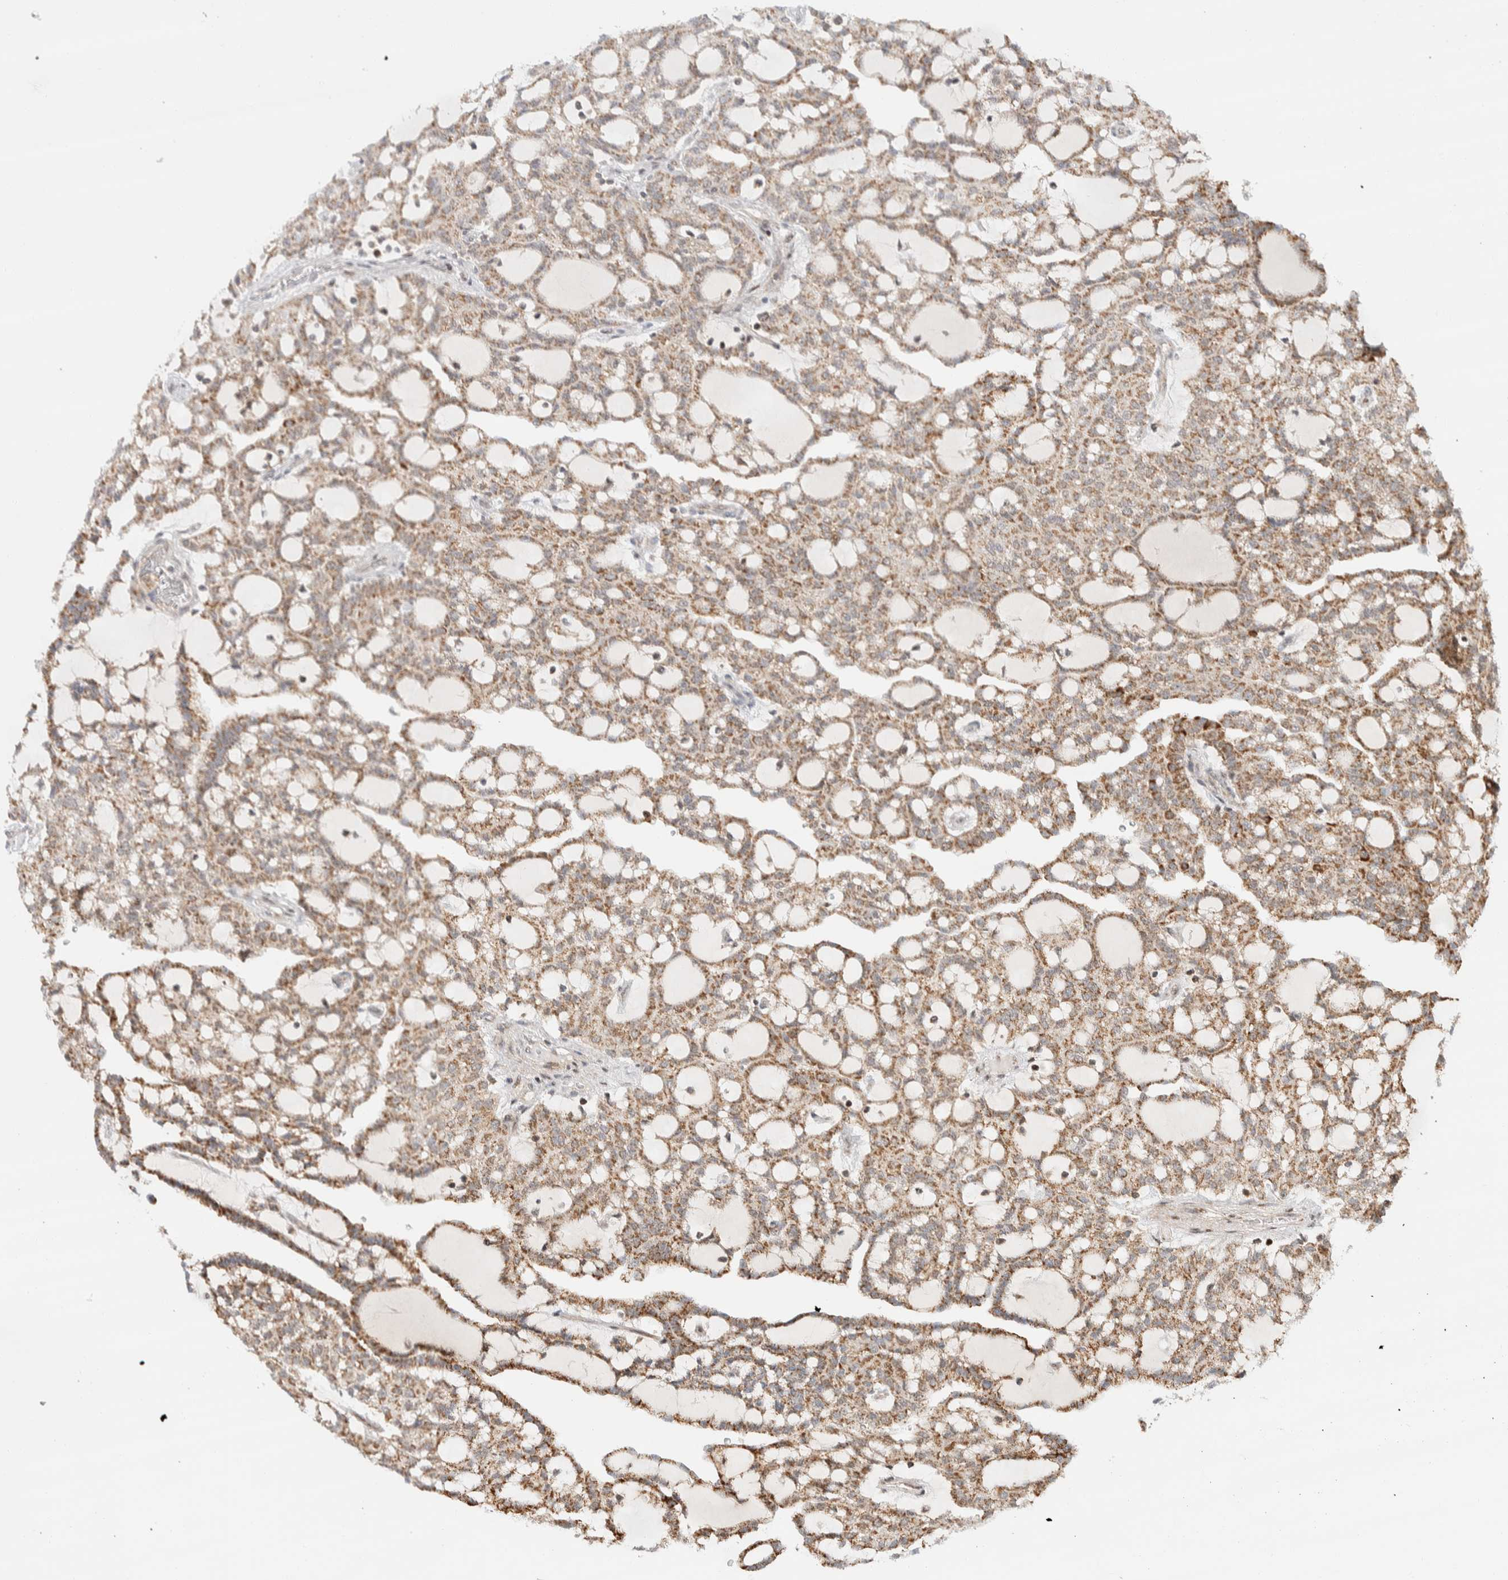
{"staining": {"intensity": "moderate", "quantity": ">75%", "location": "cytoplasmic/membranous"}, "tissue": "renal cancer", "cell_type": "Tumor cells", "image_type": "cancer", "snomed": [{"axis": "morphology", "description": "Adenocarcinoma, NOS"}, {"axis": "topography", "description": "Kidney"}], "caption": "Tumor cells demonstrate medium levels of moderate cytoplasmic/membranous positivity in about >75% of cells in human renal cancer.", "gene": "TSPAN32", "patient": {"sex": "male", "age": 63}}